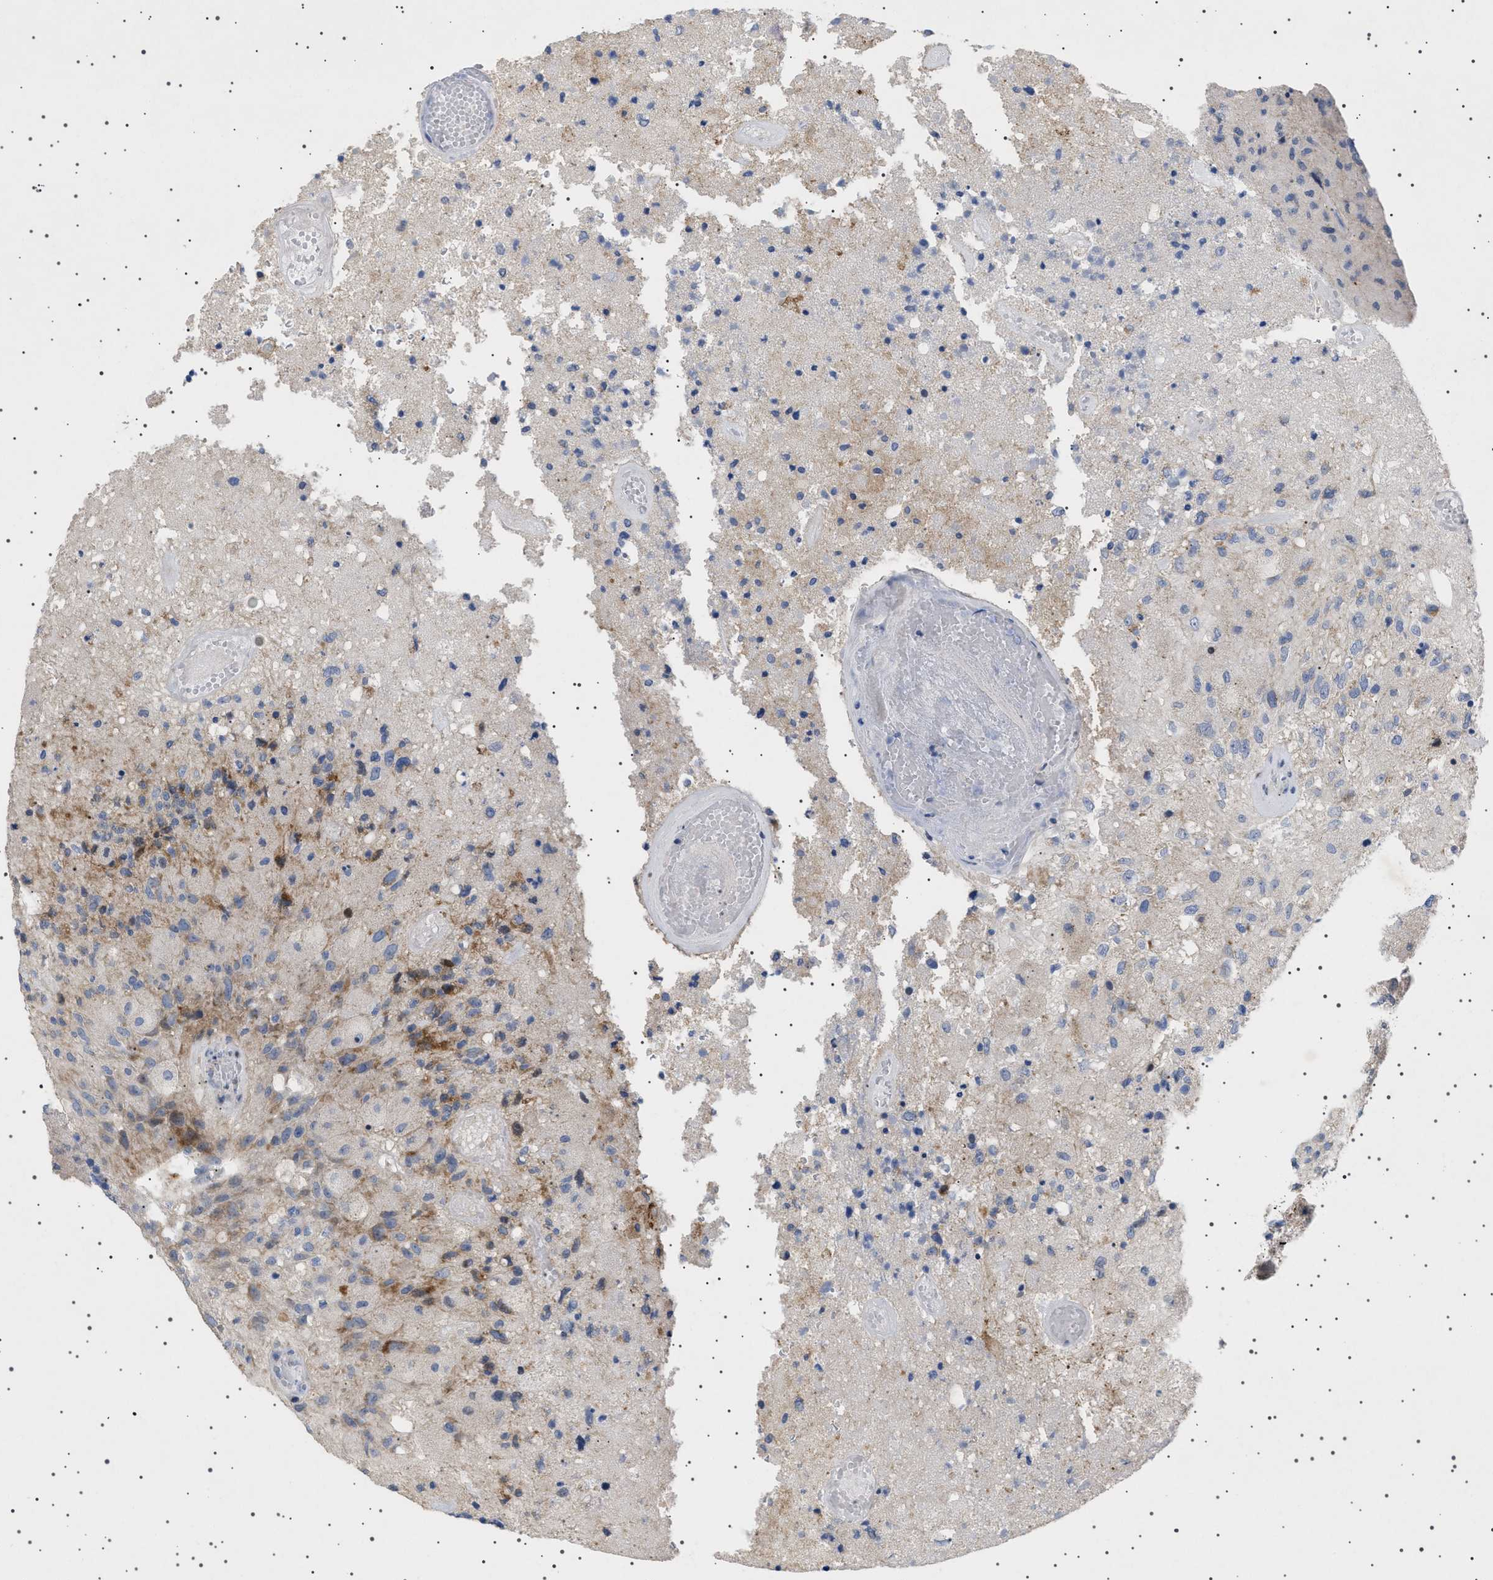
{"staining": {"intensity": "moderate", "quantity": "<25%", "location": "cytoplasmic/membranous"}, "tissue": "glioma", "cell_type": "Tumor cells", "image_type": "cancer", "snomed": [{"axis": "morphology", "description": "Normal tissue, NOS"}, {"axis": "morphology", "description": "Glioma, malignant, High grade"}, {"axis": "topography", "description": "Cerebral cortex"}], "caption": "The histopathology image demonstrates staining of glioma, revealing moderate cytoplasmic/membranous protein staining (brown color) within tumor cells. The protein is shown in brown color, while the nuclei are stained blue.", "gene": "HTR1A", "patient": {"sex": "male", "age": 77}}